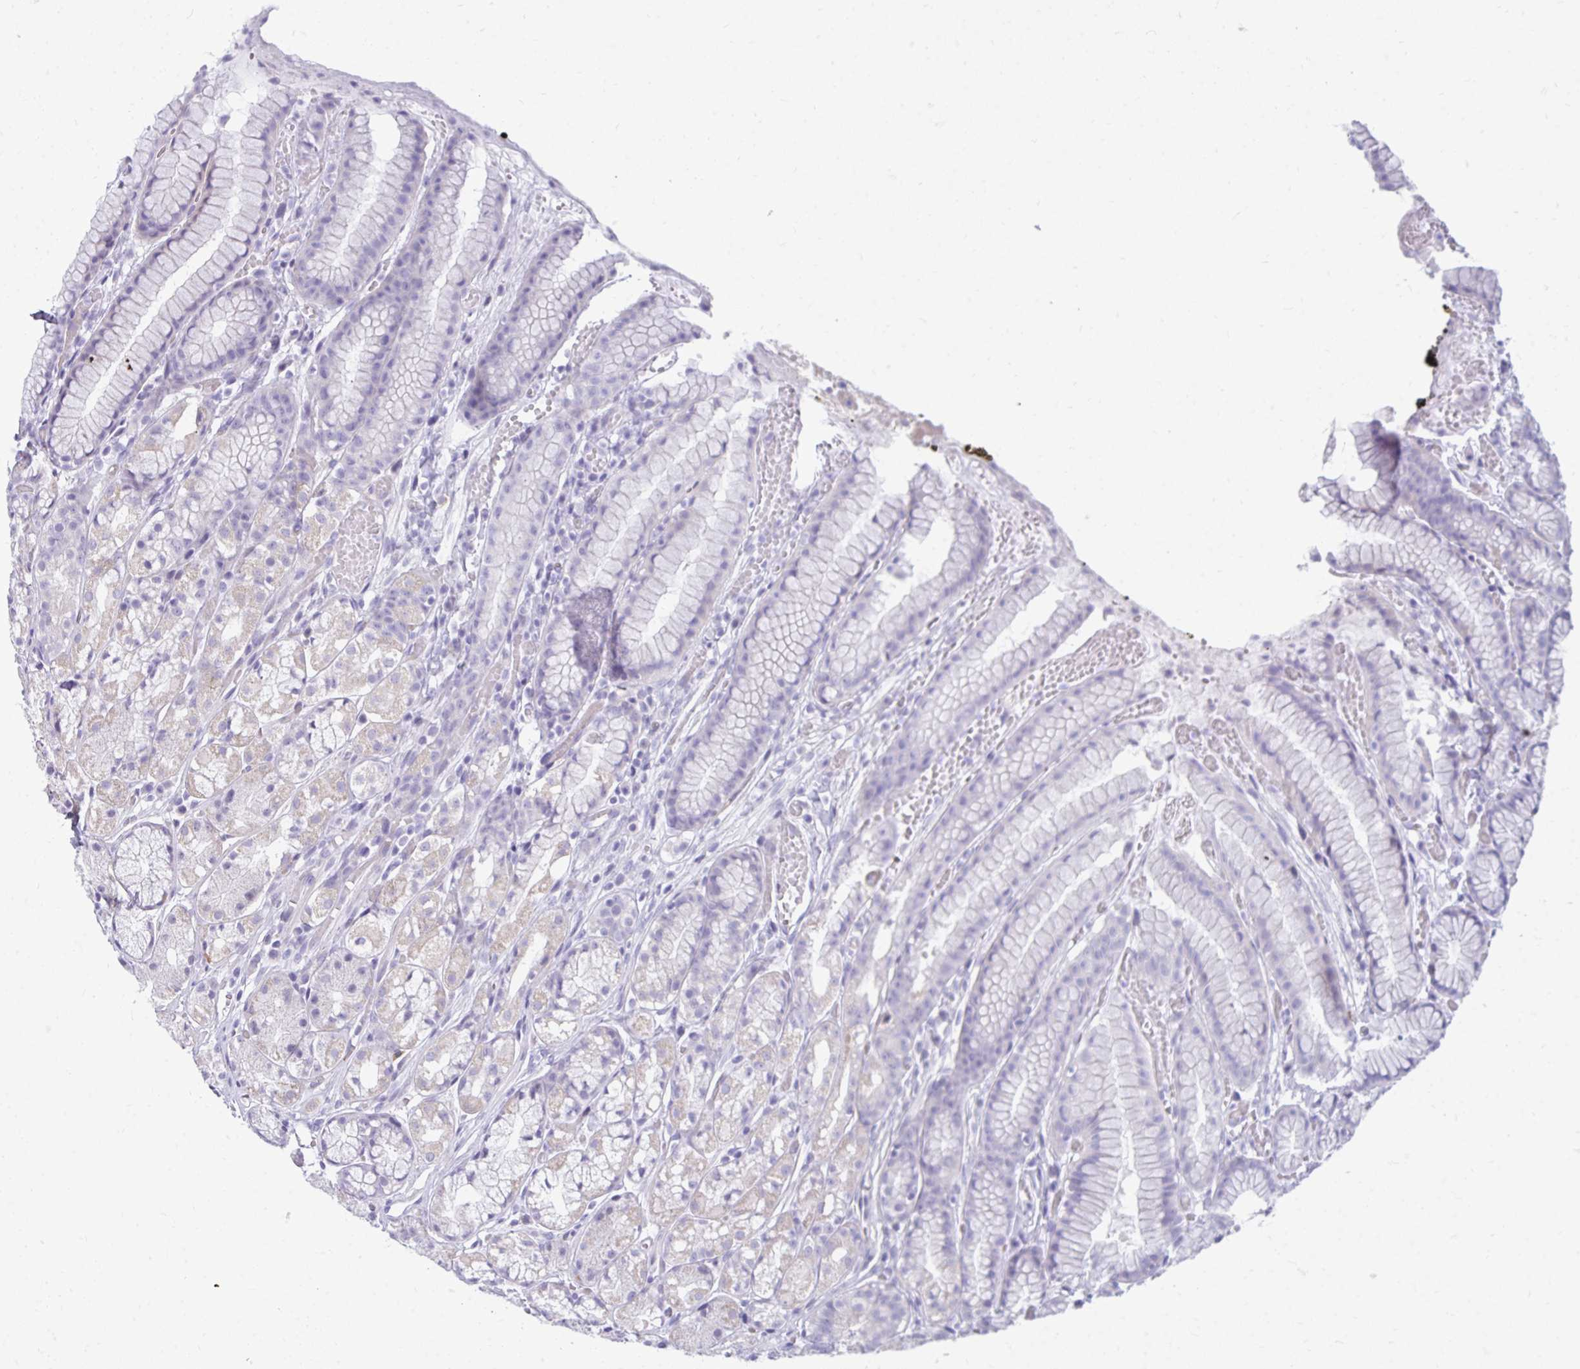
{"staining": {"intensity": "negative", "quantity": "none", "location": "none"}, "tissue": "stomach", "cell_type": "Glandular cells", "image_type": "normal", "snomed": [{"axis": "morphology", "description": "Normal tissue, NOS"}, {"axis": "topography", "description": "Smooth muscle"}, {"axis": "topography", "description": "Stomach"}], "caption": "Glandular cells show no significant positivity in benign stomach. The staining was performed using DAB (3,3'-diaminobenzidine) to visualize the protein expression in brown, while the nuclei were stained in blue with hematoxylin (Magnification: 20x).", "gene": "TSBP1", "patient": {"sex": "male", "age": 70}}